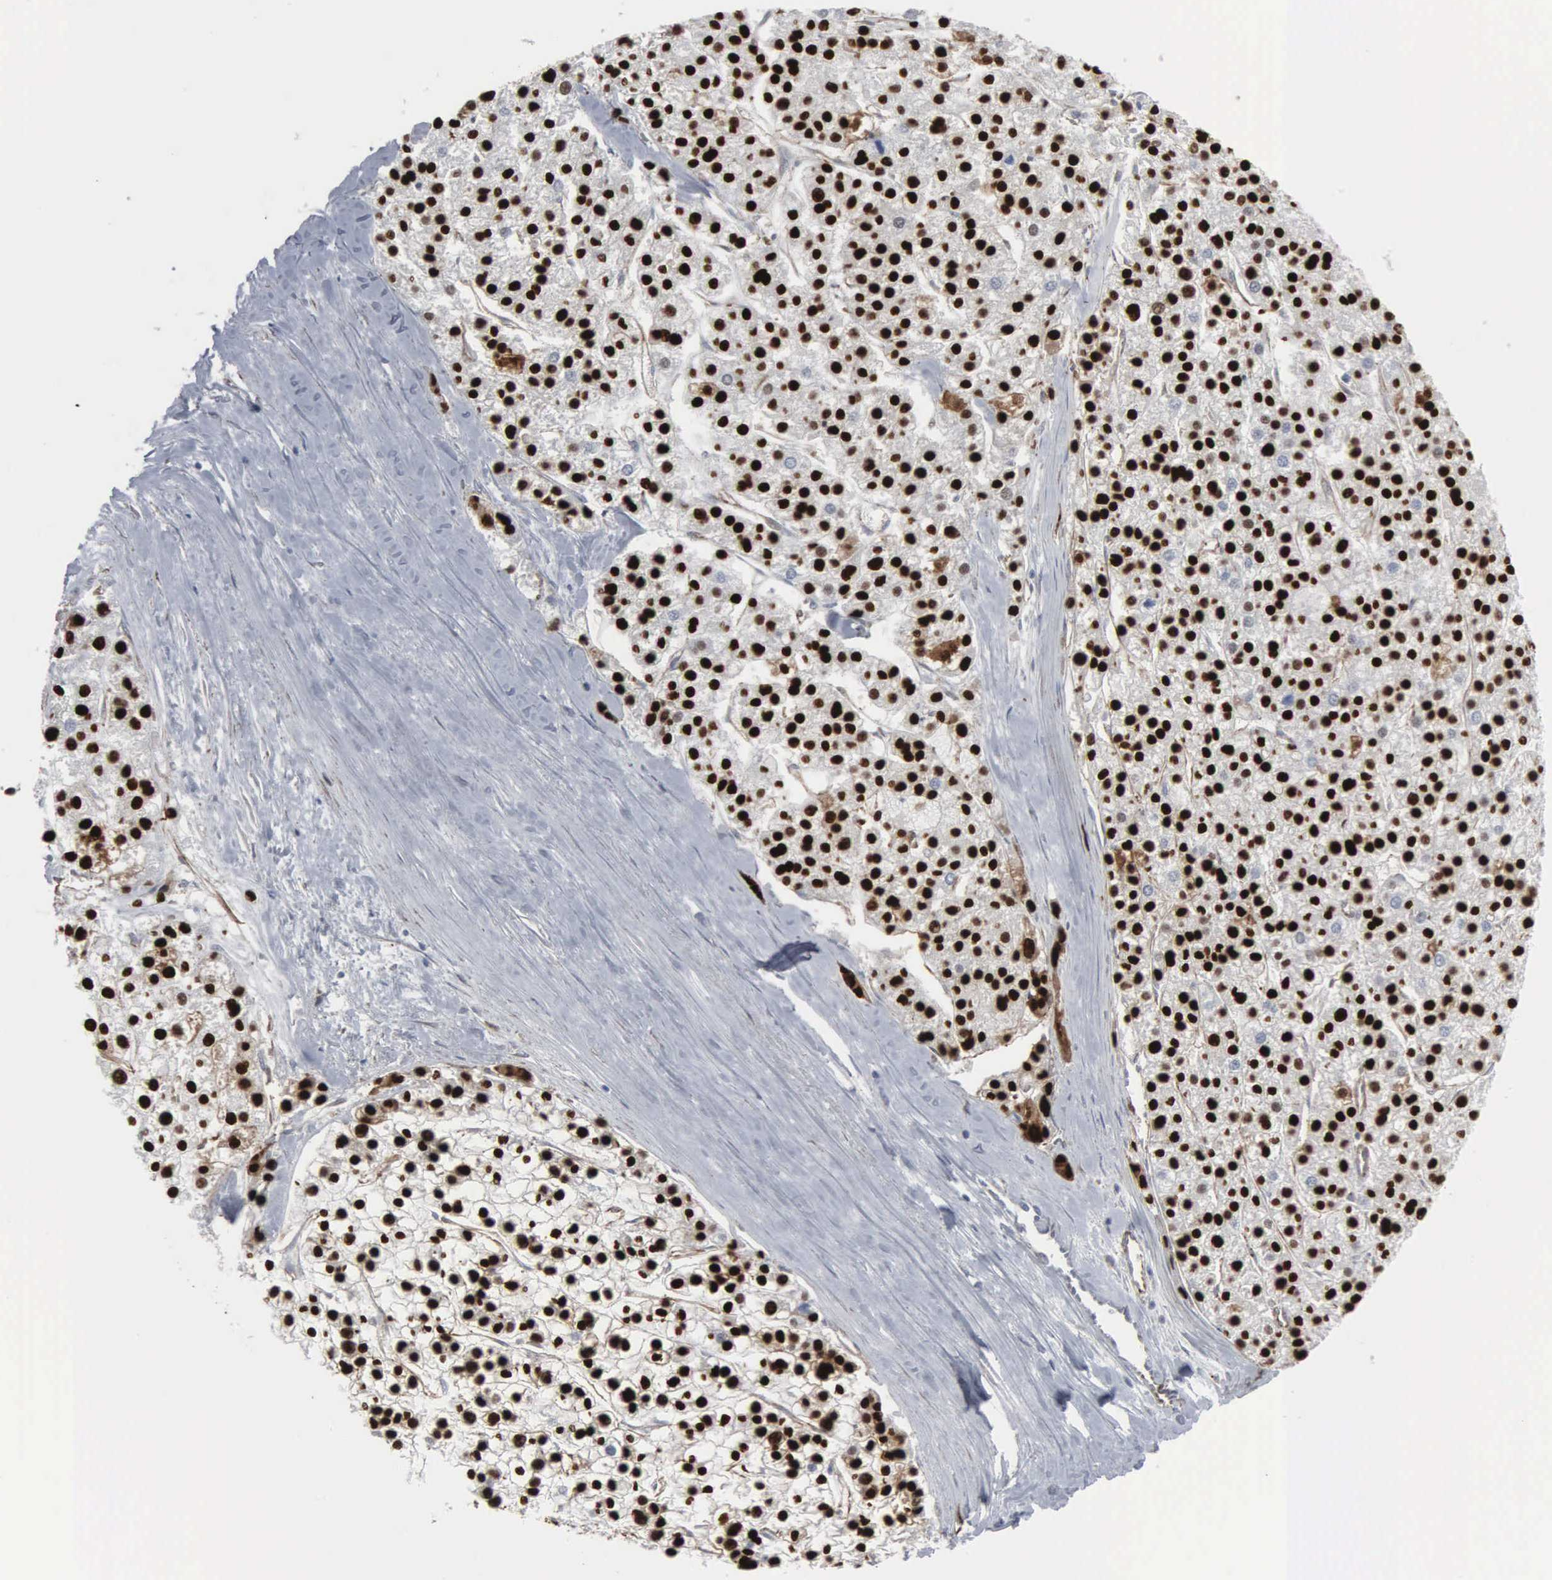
{"staining": {"intensity": "strong", "quantity": ">75%", "location": "nuclear"}, "tissue": "liver cancer", "cell_type": "Tumor cells", "image_type": "cancer", "snomed": [{"axis": "morphology", "description": "Carcinoma, Hepatocellular, NOS"}, {"axis": "topography", "description": "Liver"}], "caption": "Protein analysis of liver hepatocellular carcinoma tissue displays strong nuclear positivity in about >75% of tumor cells. (DAB (3,3'-diaminobenzidine) = brown stain, brightfield microscopy at high magnification).", "gene": "CCNE1", "patient": {"sex": "female", "age": 85}}